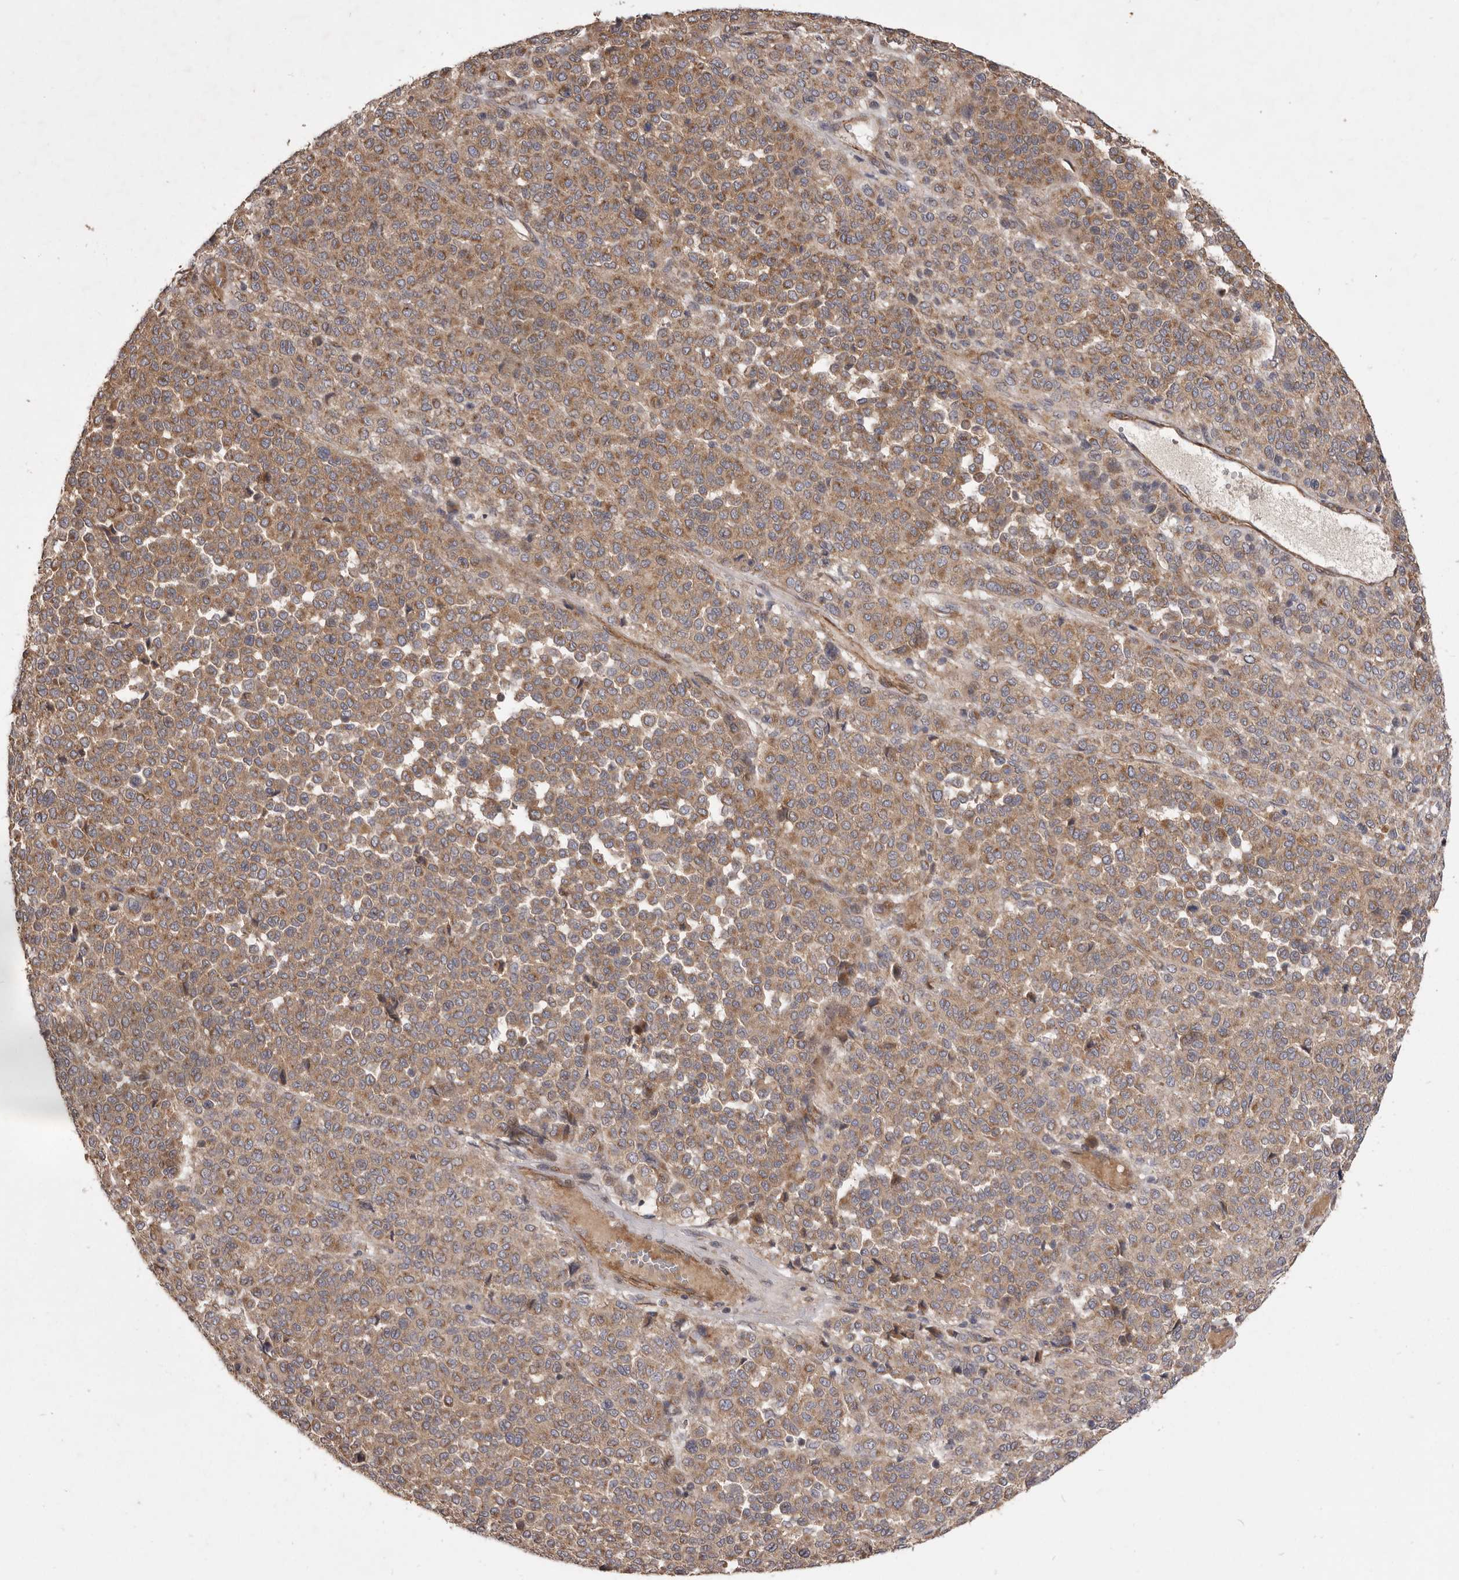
{"staining": {"intensity": "moderate", "quantity": ">75%", "location": "cytoplasmic/membranous"}, "tissue": "melanoma", "cell_type": "Tumor cells", "image_type": "cancer", "snomed": [{"axis": "morphology", "description": "Malignant melanoma, Metastatic site"}, {"axis": "topography", "description": "Pancreas"}], "caption": "Immunohistochemistry (IHC) histopathology image of neoplastic tissue: malignant melanoma (metastatic site) stained using immunohistochemistry displays medium levels of moderate protein expression localized specifically in the cytoplasmic/membranous of tumor cells, appearing as a cytoplasmic/membranous brown color.", "gene": "VPS45", "patient": {"sex": "female", "age": 30}}